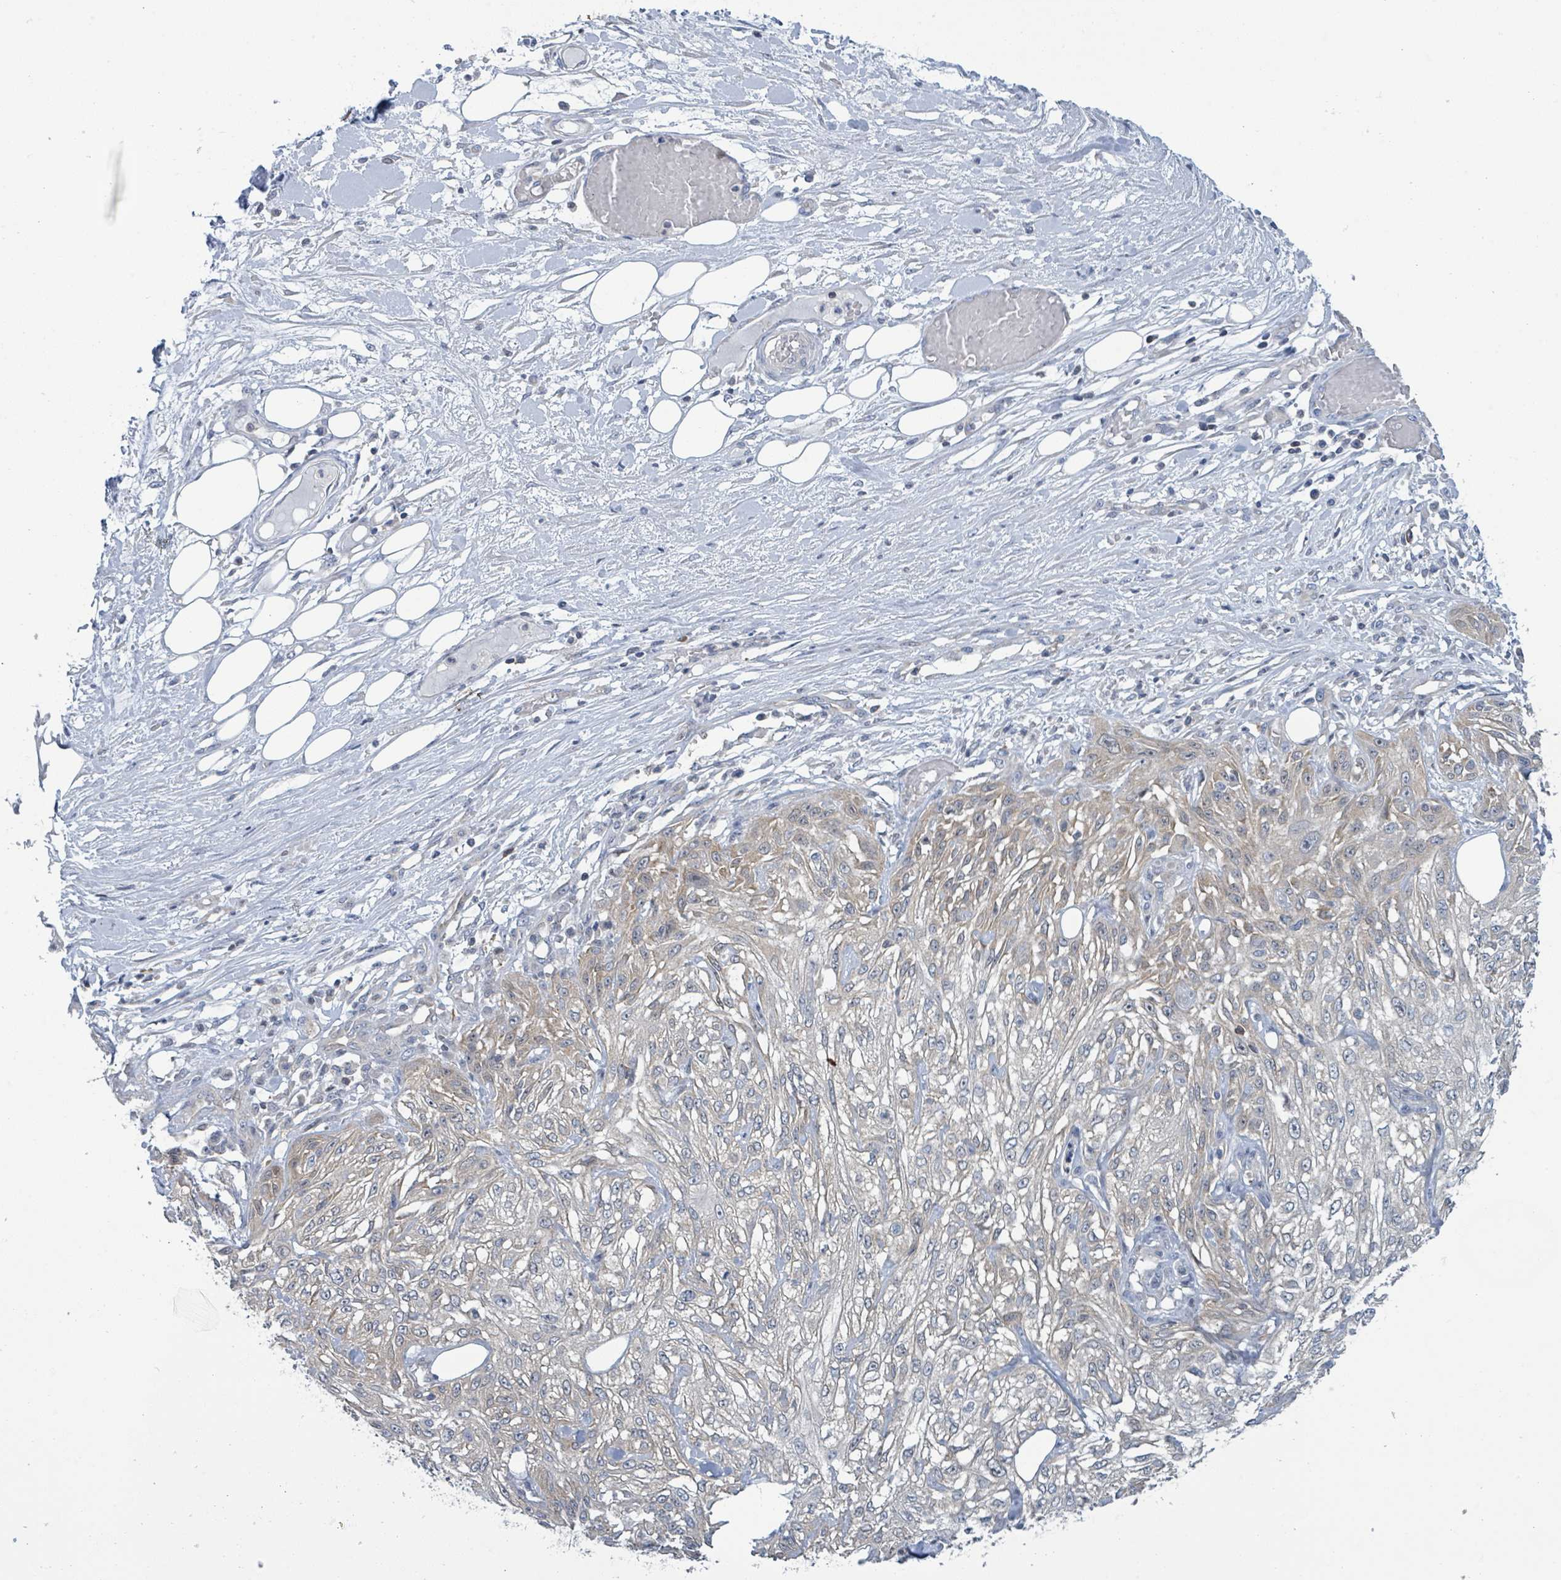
{"staining": {"intensity": "weak", "quantity": "<25%", "location": "cytoplasmic/membranous"}, "tissue": "skin cancer", "cell_type": "Tumor cells", "image_type": "cancer", "snomed": [{"axis": "morphology", "description": "Squamous cell carcinoma, NOS"}, {"axis": "morphology", "description": "Squamous cell carcinoma, metastatic, NOS"}, {"axis": "topography", "description": "Skin"}, {"axis": "topography", "description": "Lymph node"}], "caption": "Immunohistochemistry (IHC) photomicrograph of squamous cell carcinoma (skin) stained for a protein (brown), which reveals no expression in tumor cells.", "gene": "DGKZ", "patient": {"sex": "male", "age": 75}}